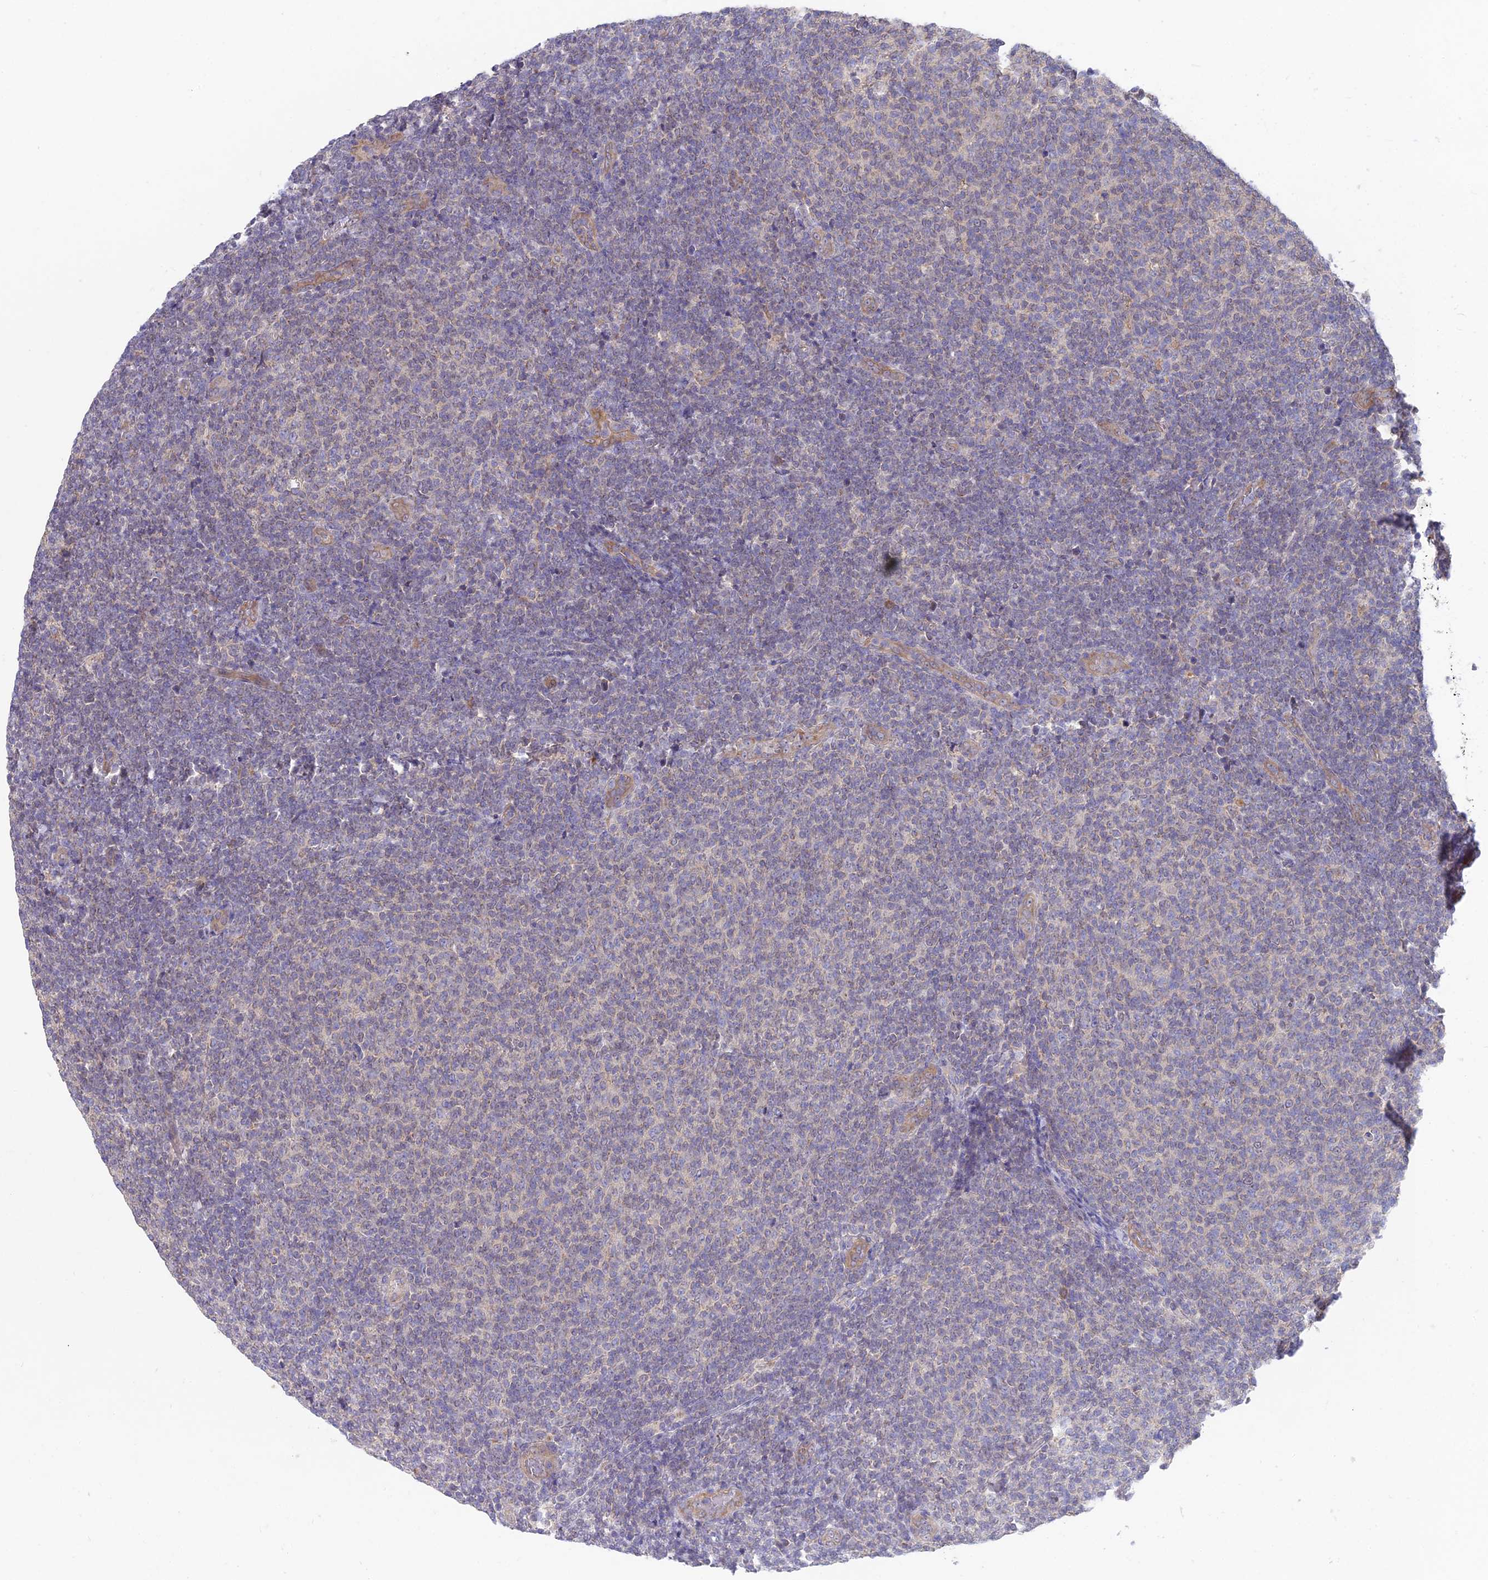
{"staining": {"intensity": "negative", "quantity": "none", "location": "none"}, "tissue": "lymphoma", "cell_type": "Tumor cells", "image_type": "cancer", "snomed": [{"axis": "morphology", "description": "Malignant lymphoma, non-Hodgkin's type, Low grade"}, {"axis": "topography", "description": "Lymph node"}], "caption": "Human lymphoma stained for a protein using immunohistochemistry reveals no expression in tumor cells.", "gene": "PZP", "patient": {"sex": "male", "age": 66}}